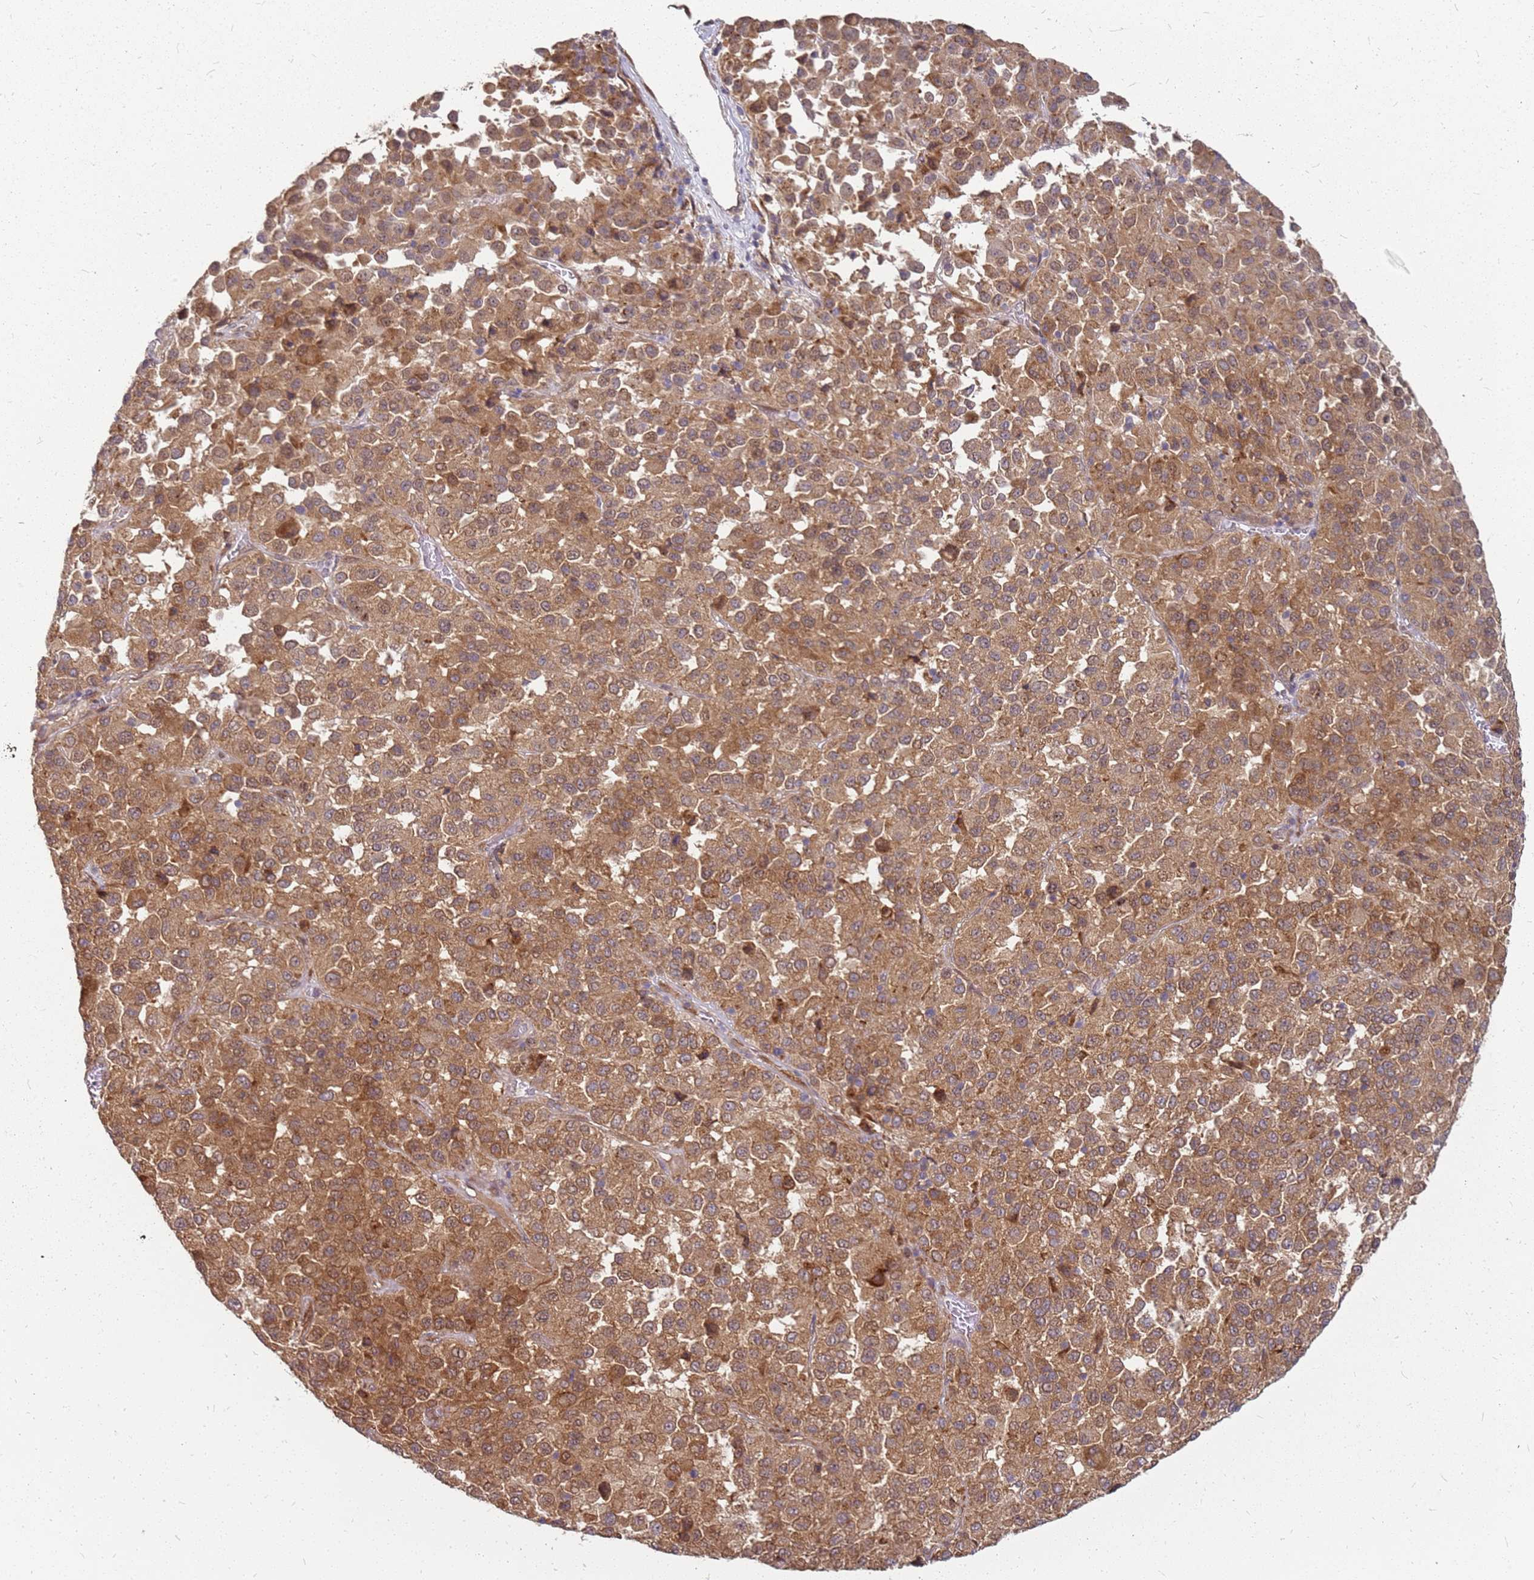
{"staining": {"intensity": "moderate", "quantity": ">75%", "location": "cytoplasmic/membranous,nuclear"}, "tissue": "melanoma", "cell_type": "Tumor cells", "image_type": "cancer", "snomed": [{"axis": "morphology", "description": "Malignant melanoma, Metastatic site"}, {"axis": "topography", "description": "Lung"}], "caption": "Immunohistochemistry (IHC) photomicrograph of melanoma stained for a protein (brown), which demonstrates medium levels of moderate cytoplasmic/membranous and nuclear positivity in approximately >75% of tumor cells.", "gene": "NUDT14", "patient": {"sex": "male", "age": 64}}